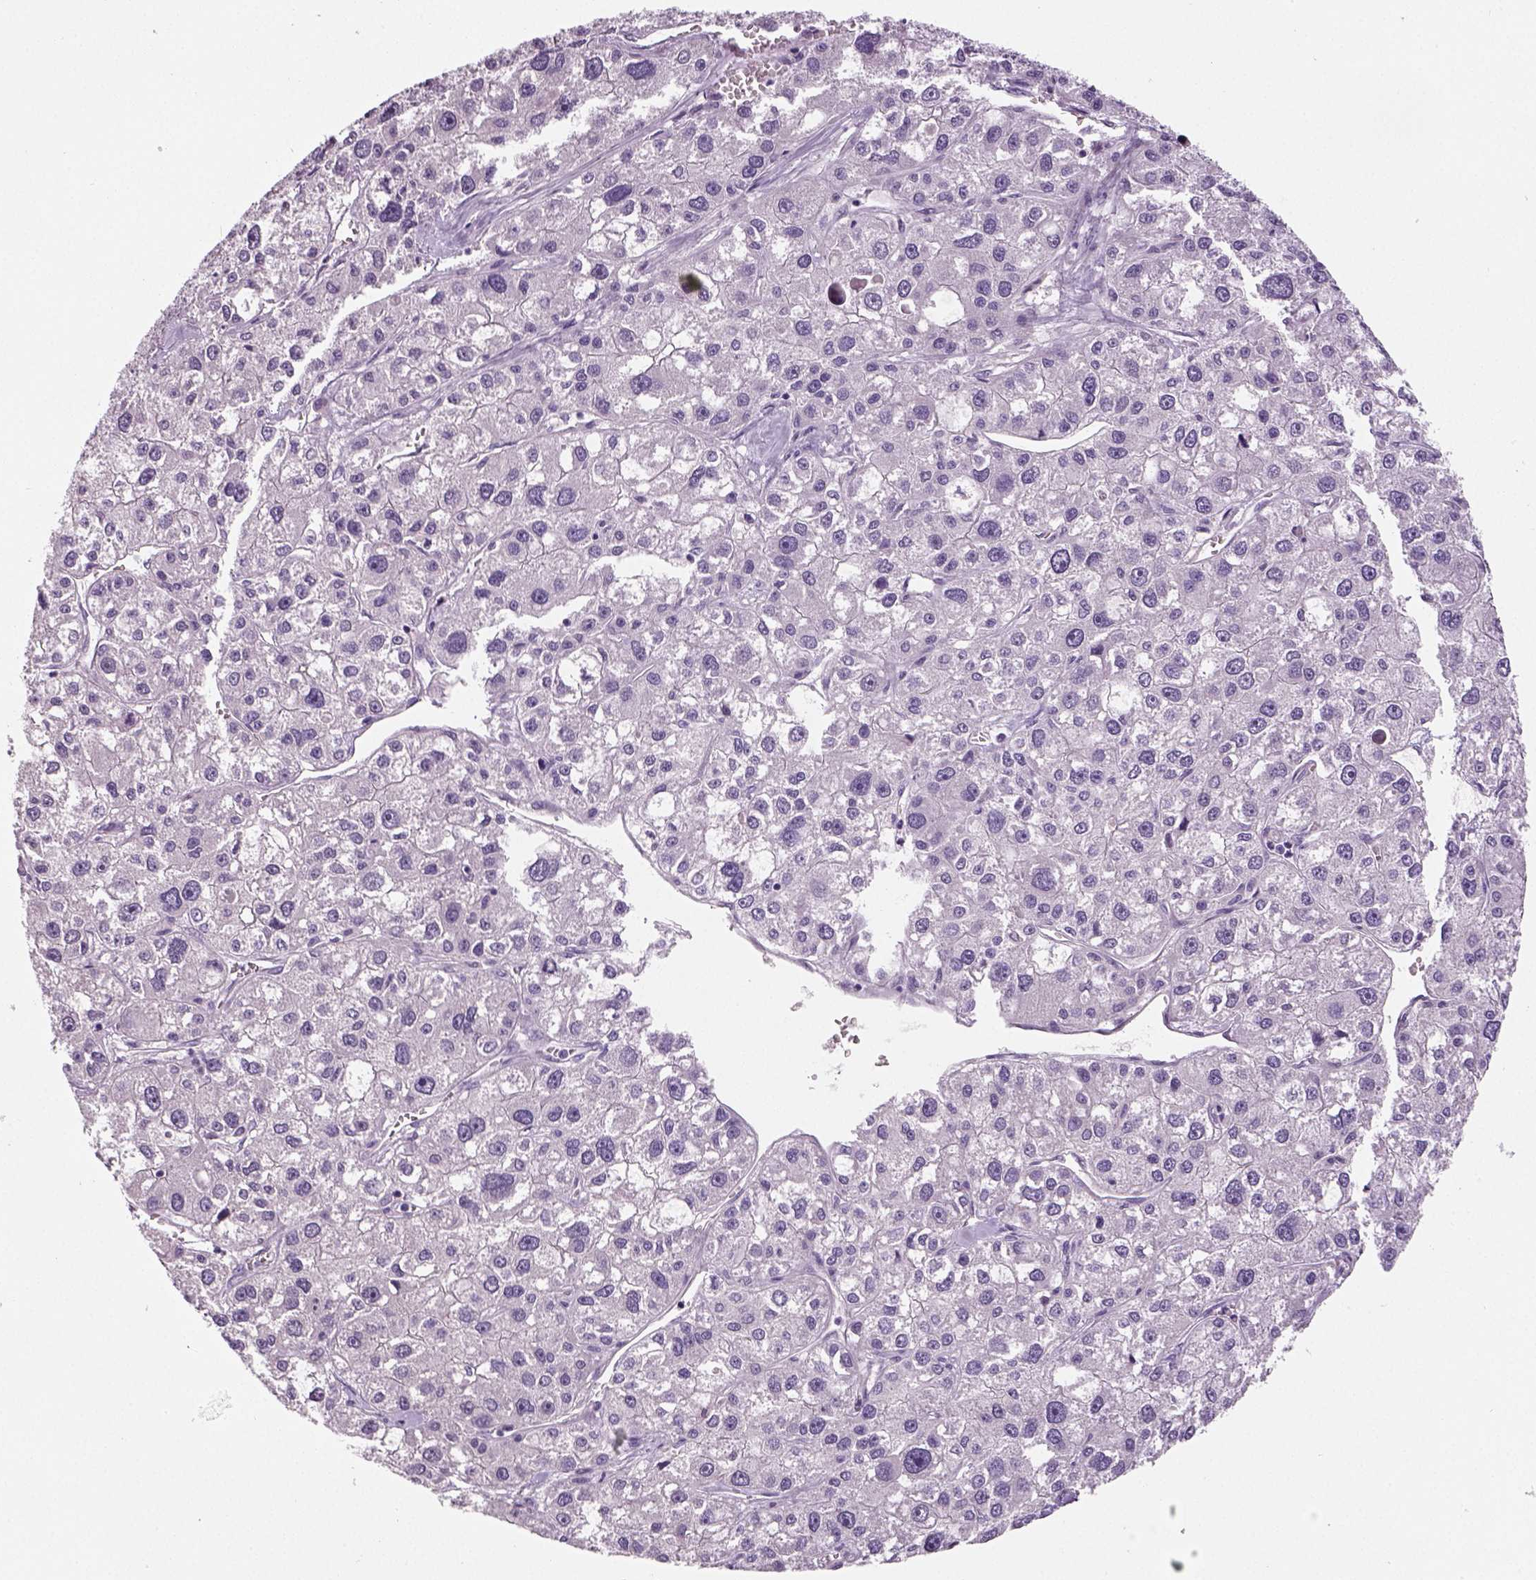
{"staining": {"intensity": "negative", "quantity": "none", "location": "none"}, "tissue": "liver cancer", "cell_type": "Tumor cells", "image_type": "cancer", "snomed": [{"axis": "morphology", "description": "Carcinoma, Hepatocellular, NOS"}, {"axis": "topography", "description": "Liver"}], "caption": "Immunohistochemical staining of hepatocellular carcinoma (liver) displays no significant staining in tumor cells.", "gene": "TSPAN7", "patient": {"sex": "male", "age": 73}}